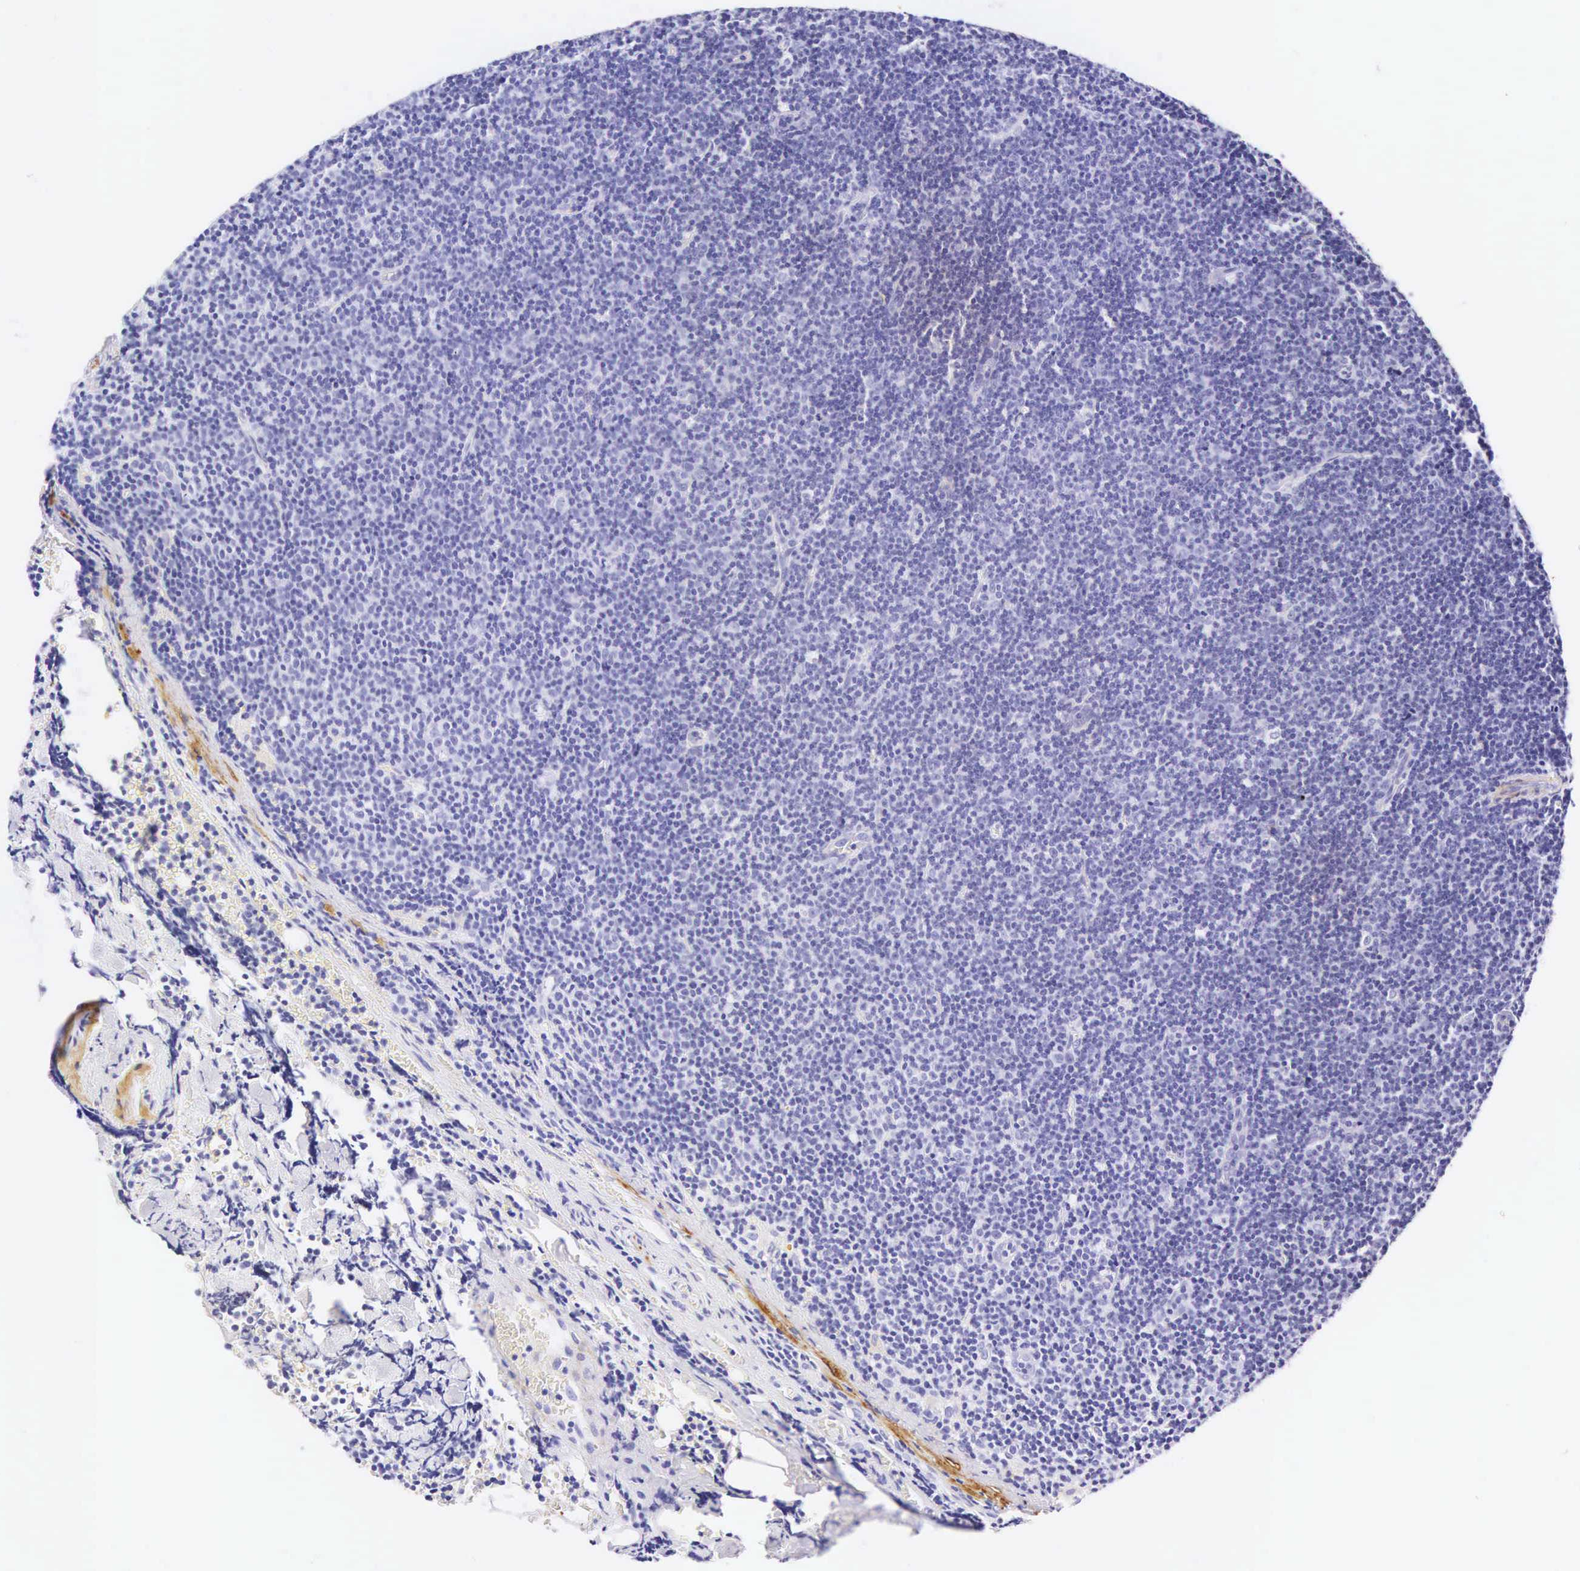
{"staining": {"intensity": "negative", "quantity": "none", "location": "none"}, "tissue": "lymphoma", "cell_type": "Tumor cells", "image_type": "cancer", "snomed": [{"axis": "morphology", "description": "Malignant lymphoma, non-Hodgkin's type, Low grade"}, {"axis": "topography", "description": "Lymph node"}], "caption": "IHC micrograph of neoplastic tissue: human malignant lymphoma, non-Hodgkin's type (low-grade) stained with DAB (3,3'-diaminobenzidine) demonstrates no significant protein expression in tumor cells. (Immunohistochemistry (ihc), brightfield microscopy, high magnification).", "gene": "CNN1", "patient": {"sex": "male", "age": 57}}